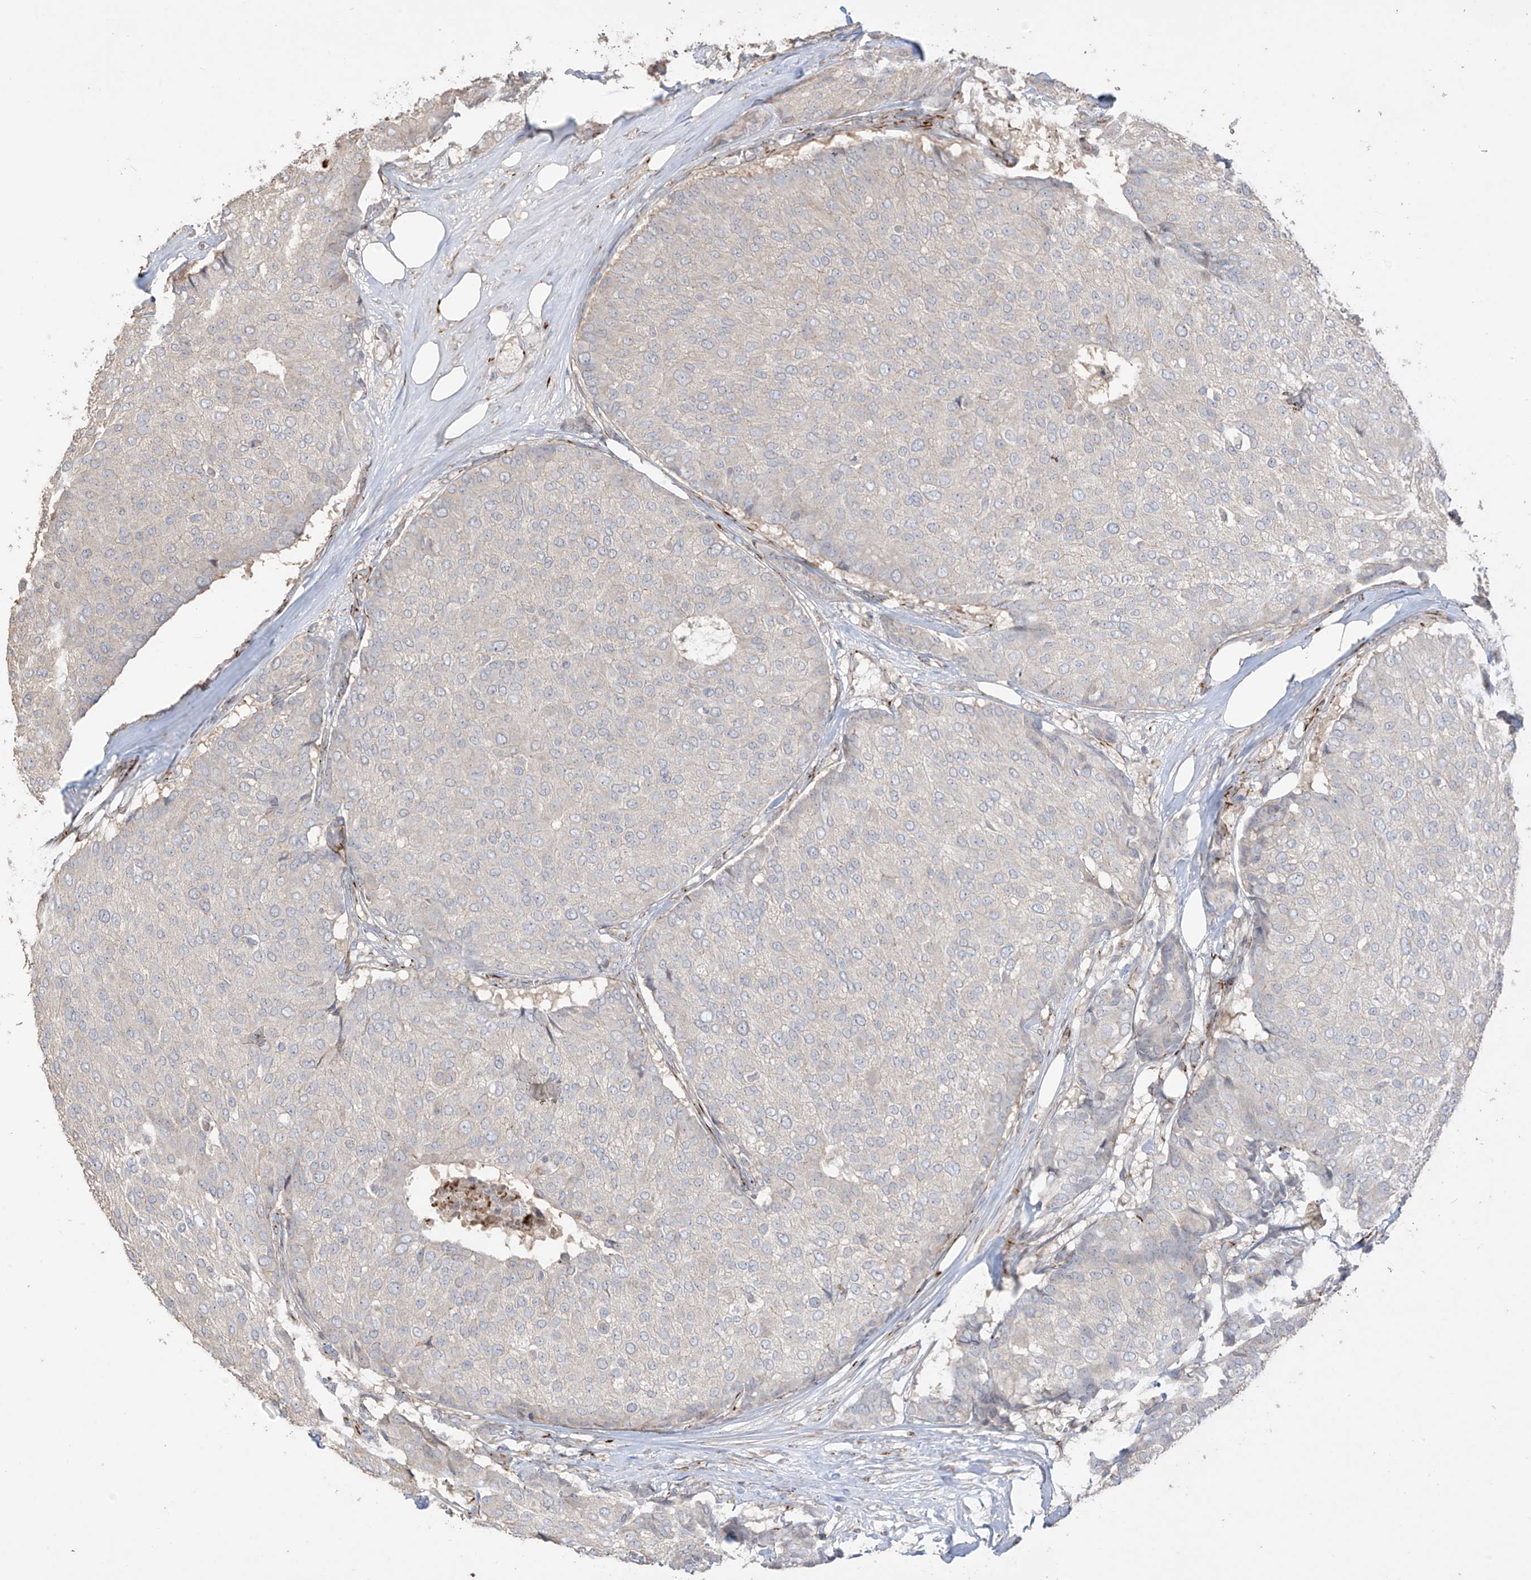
{"staining": {"intensity": "negative", "quantity": "none", "location": "none"}, "tissue": "breast cancer", "cell_type": "Tumor cells", "image_type": "cancer", "snomed": [{"axis": "morphology", "description": "Duct carcinoma"}, {"axis": "topography", "description": "Breast"}], "caption": "Protein analysis of breast intraductal carcinoma reveals no significant expression in tumor cells.", "gene": "DCDC2", "patient": {"sex": "female", "age": 75}}